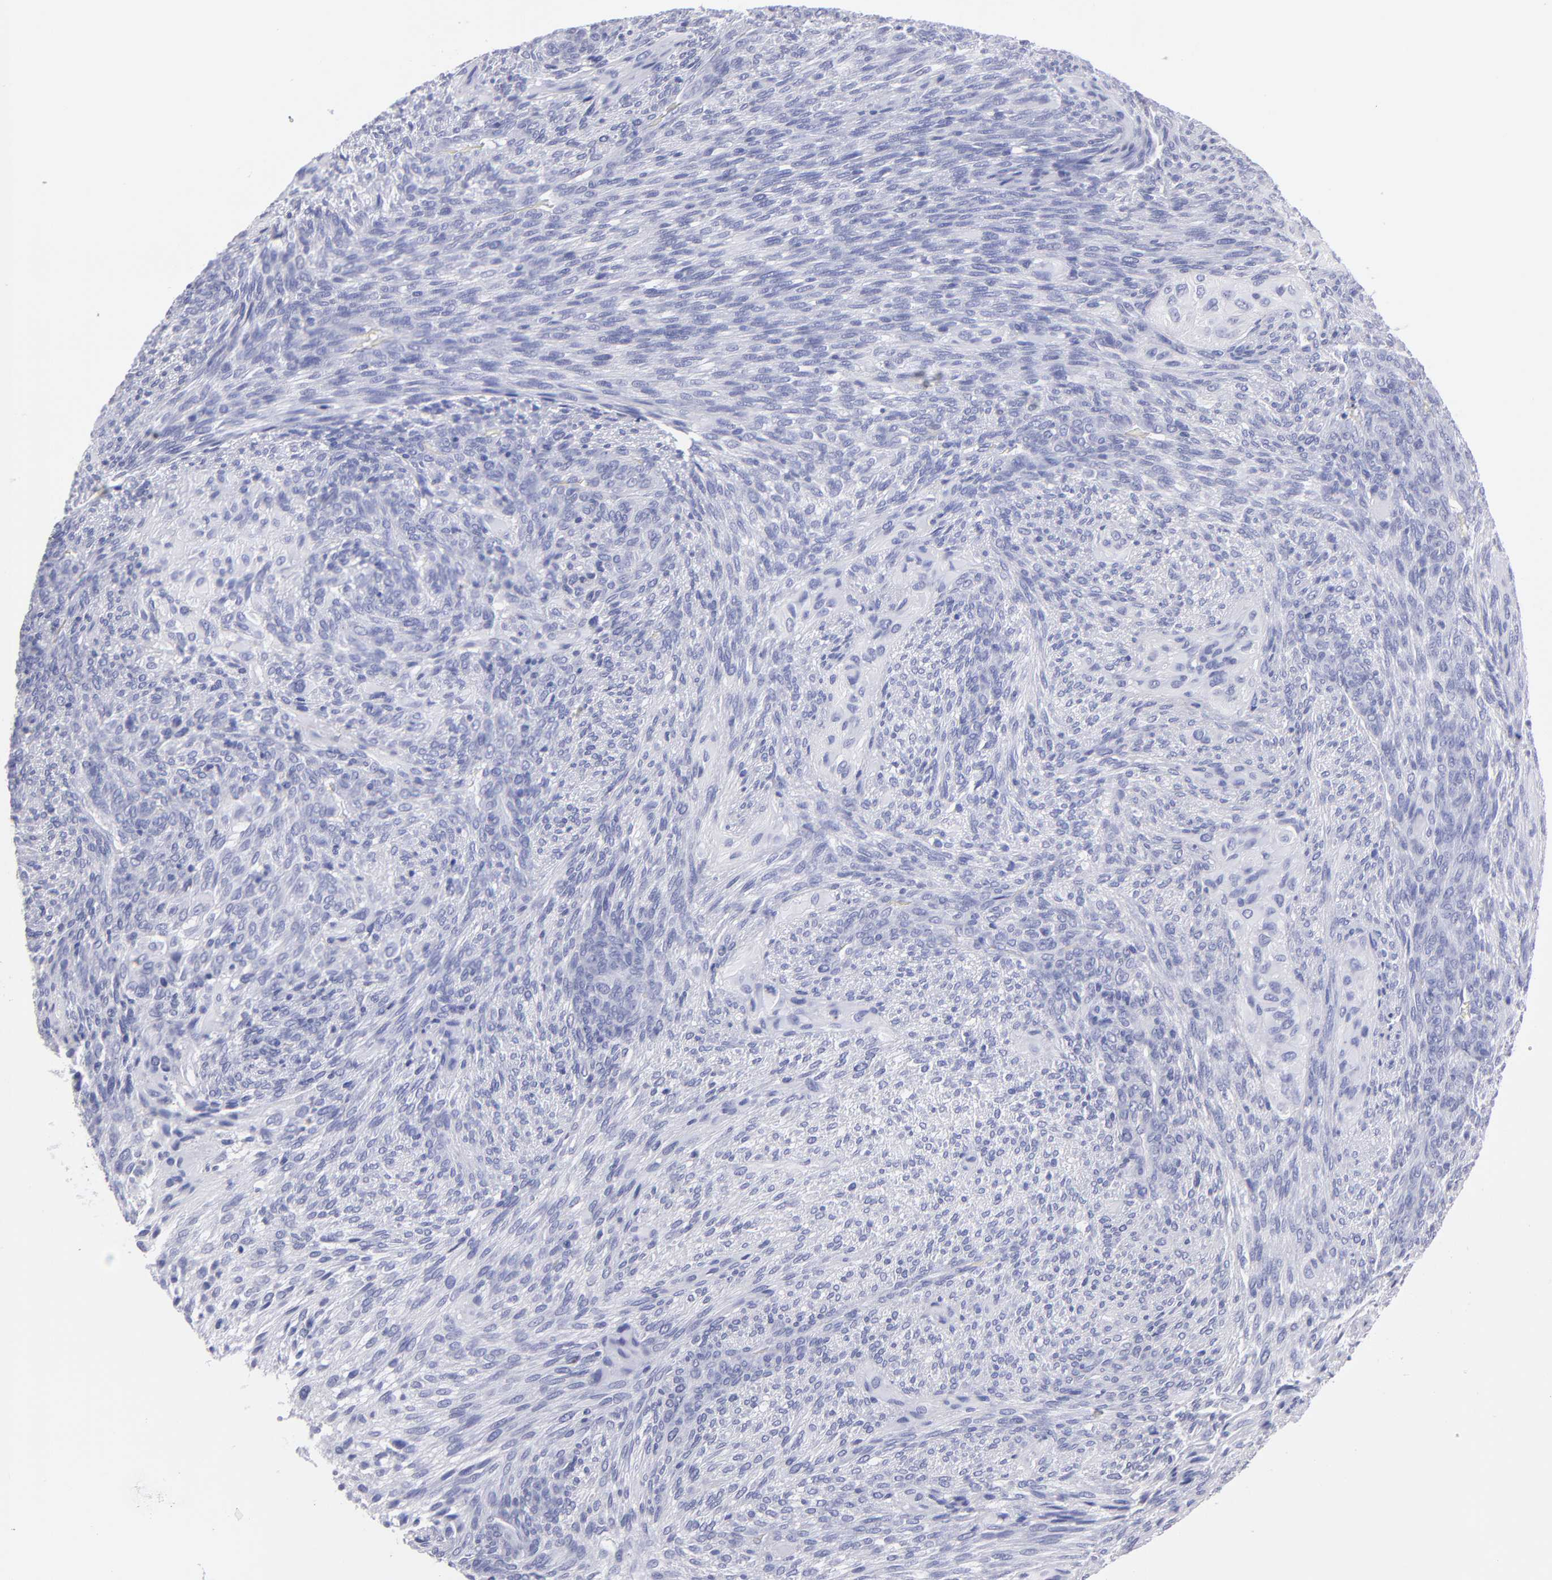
{"staining": {"intensity": "negative", "quantity": "none", "location": "none"}, "tissue": "glioma", "cell_type": "Tumor cells", "image_type": "cancer", "snomed": [{"axis": "morphology", "description": "Glioma, malignant, High grade"}, {"axis": "topography", "description": "Cerebral cortex"}], "caption": "Protein analysis of glioma reveals no significant expression in tumor cells. (Immunohistochemistry (ihc), brightfield microscopy, high magnification).", "gene": "MB", "patient": {"sex": "female", "age": 55}}